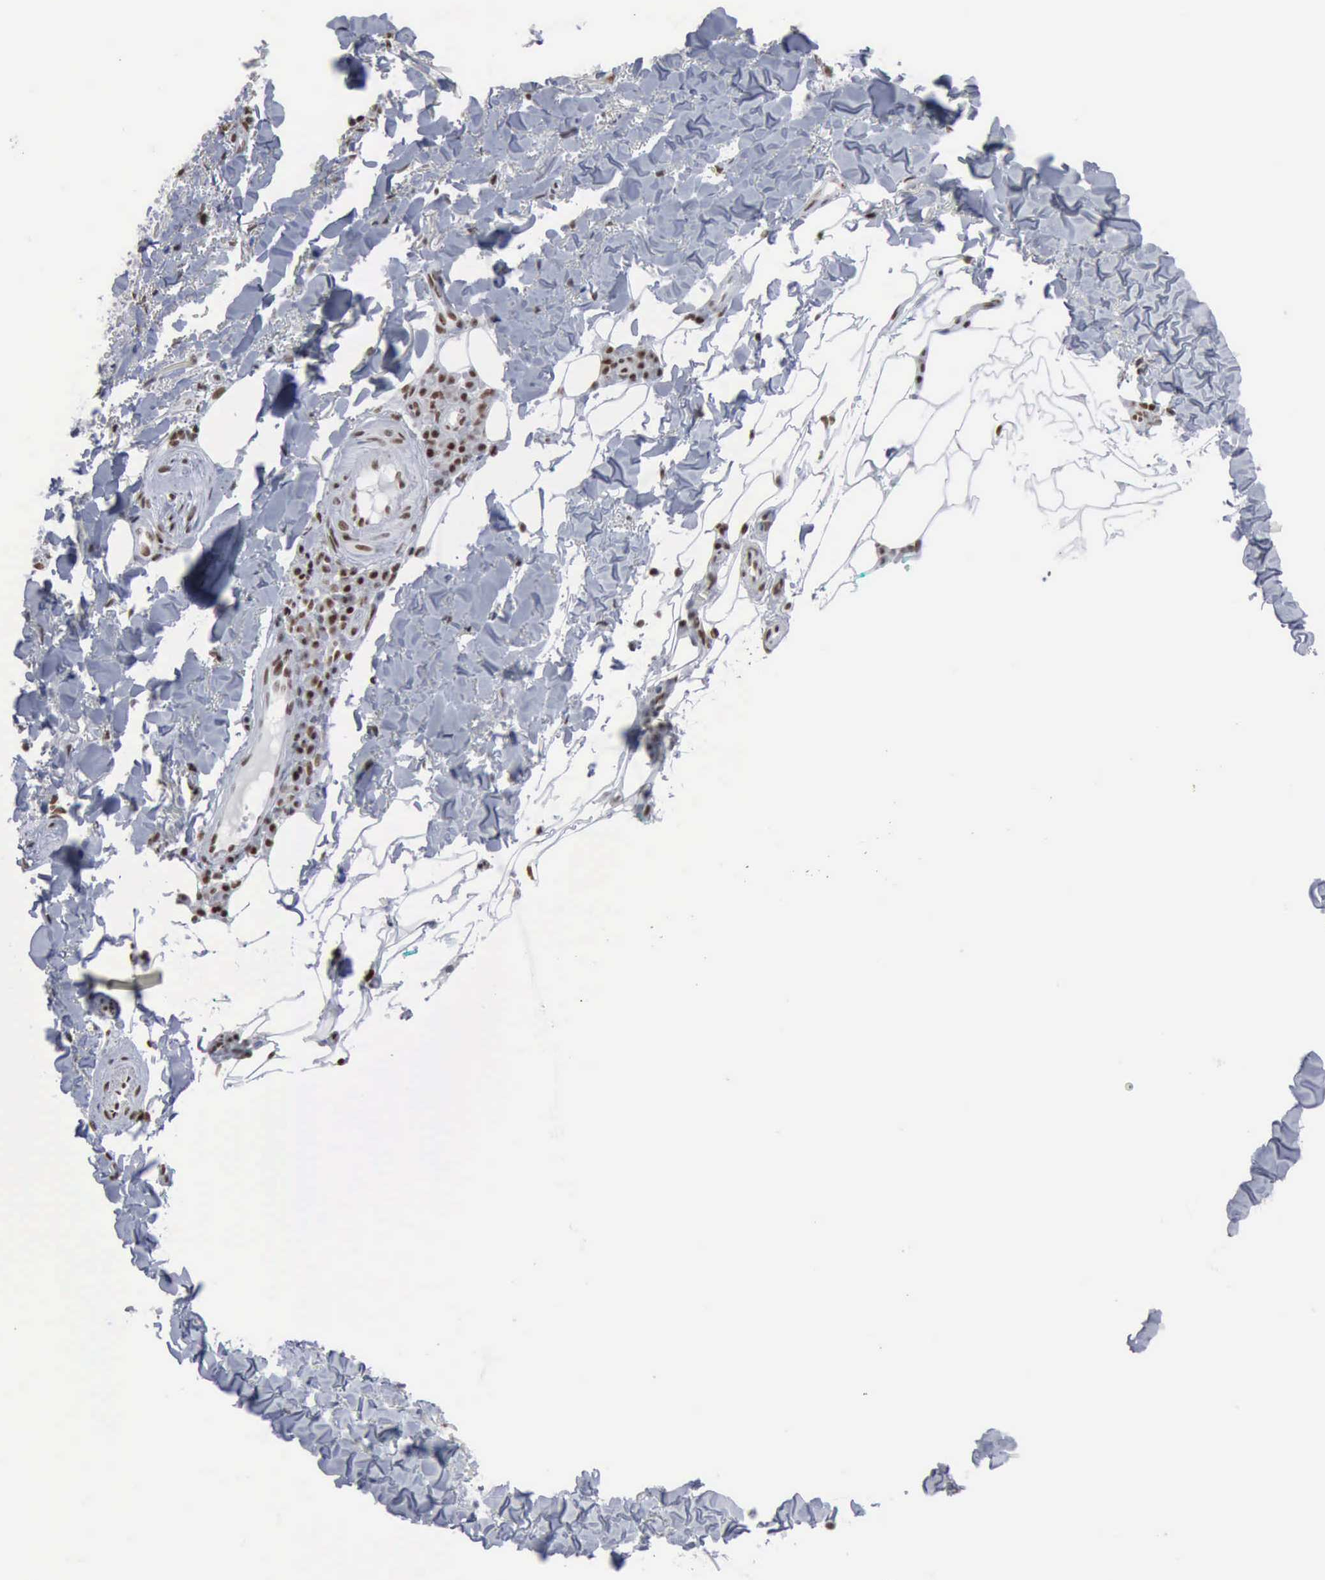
{"staining": {"intensity": "moderate", "quantity": ">75%", "location": "nuclear"}, "tissue": "skin cancer", "cell_type": "Tumor cells", "image_type": "cancer", "snomed": [{"axis": "morphology", "description": "Normal tissue, NOS"}, {"axis": "morphology", "description": "Basal cell carcinoma"}, {"axis": "topography", "description": "Skin"}], "caption": "Immunohistochemistry photomicrograph of basal cell carcinoma (skin) stained for a protein (brown), which exhibits medium levels of moderate nuclear staining in approximately >75% of tumor cells.", "gene": "XPA", "patient": {"sex": "female", "age": 65}}